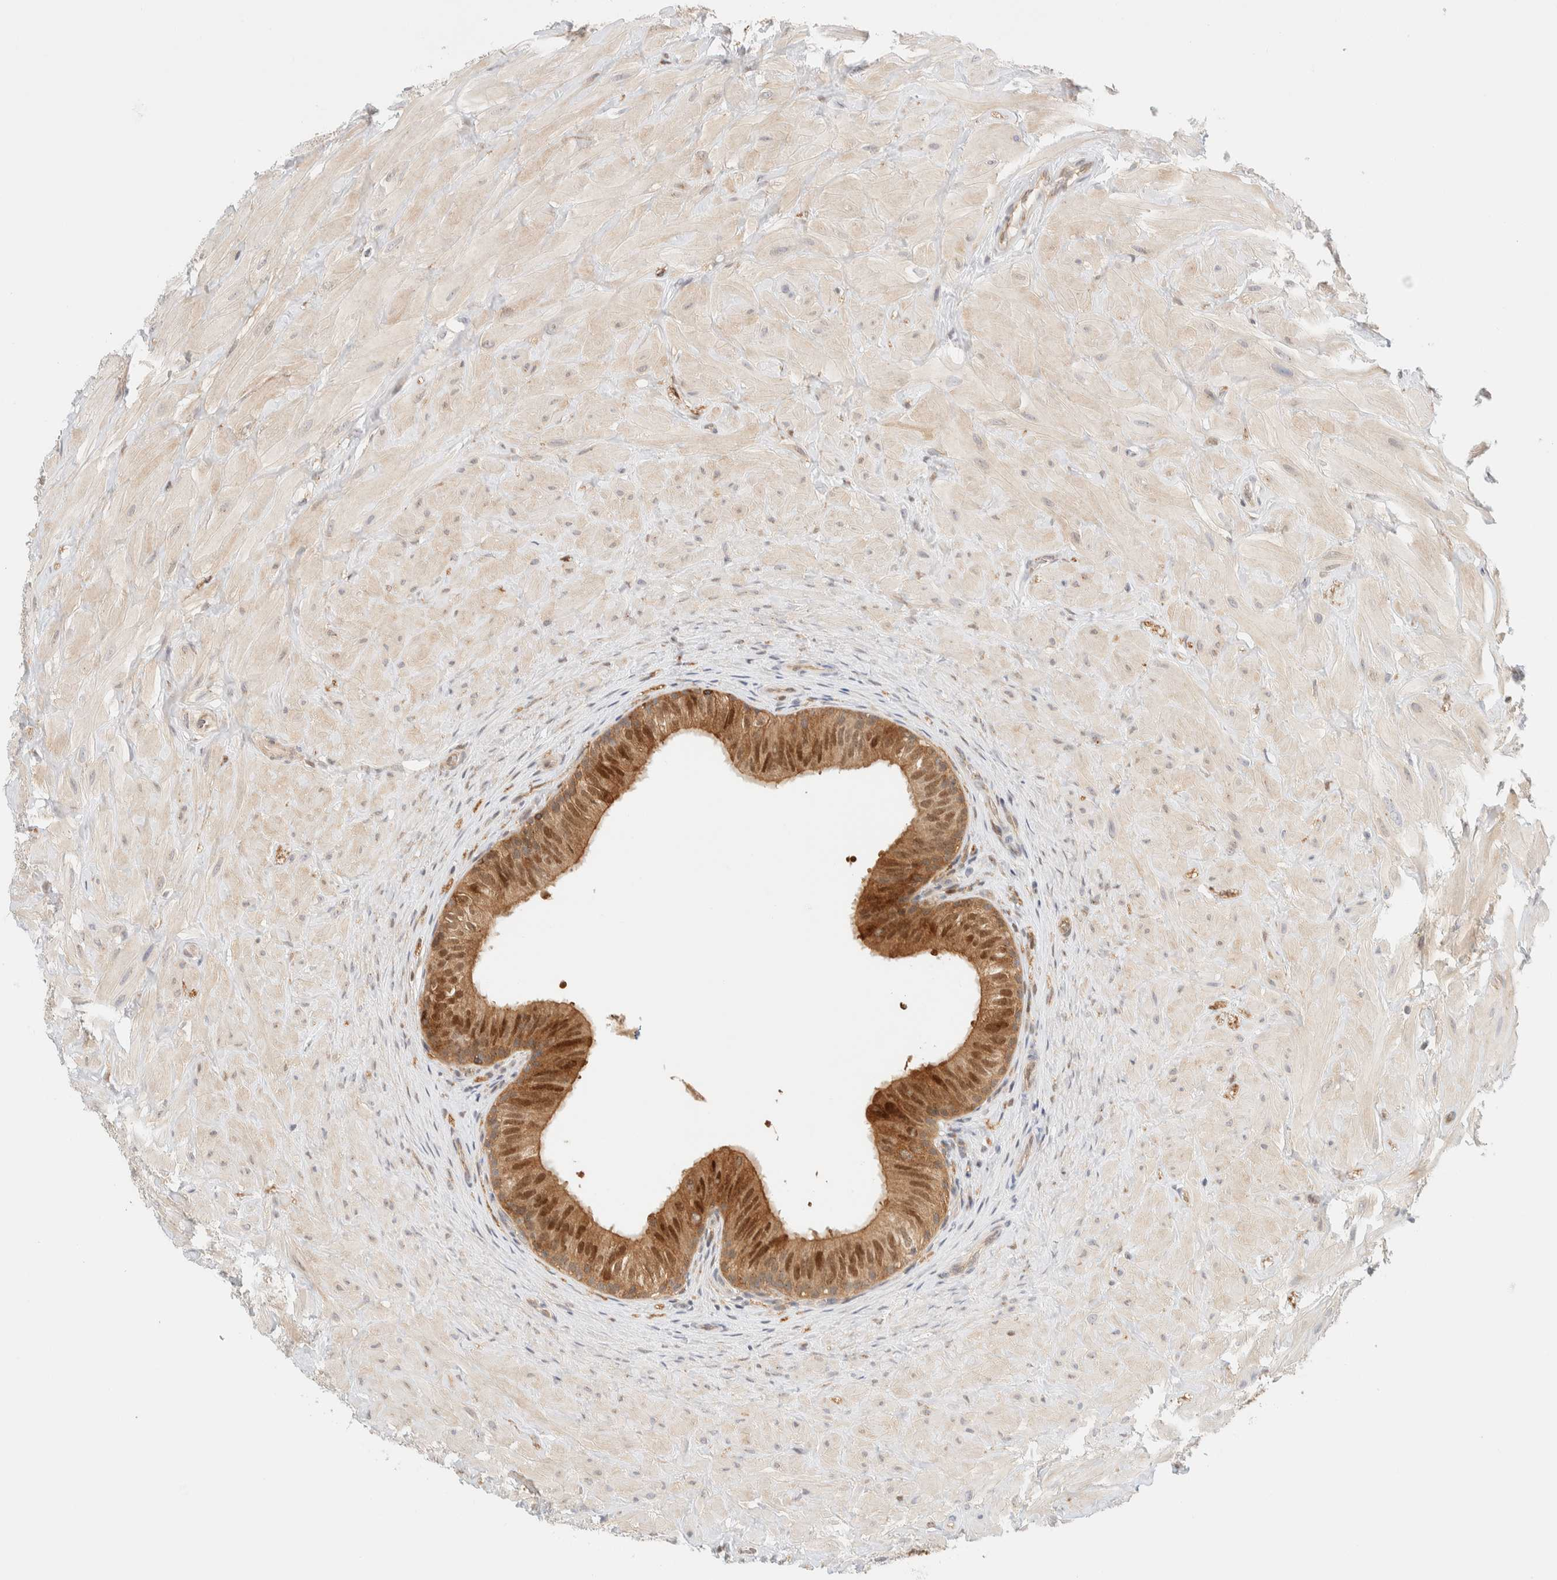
{"staining": {"intensity": "moderate", "quantity": ">75%", "location": "cytoplasmic/membranous,nuclear"}, "tissue": "epididymis", "cell_type": "Glandular cells", "image_type": "normal", "snomed": [{"axis": "morphology", "description": "Normal tissue, NOS"}, {"axis": "topography", "description": "Soft tissue"}, {"axis": "topography", "description": "Epididymis"}], "caption": "Immunohistochemistry (IHC) (DAB (3,3'-diaminobenzidine)) staining of benign epididymis demonstrates moderate cytoplasmic/membranous,nuclear protein staining in about >75% of glandular cells. (IHC, brightfield microscopy, high magnification).", "gene": "PCYT2", "patient": {"sex": "male", "age": 26}}